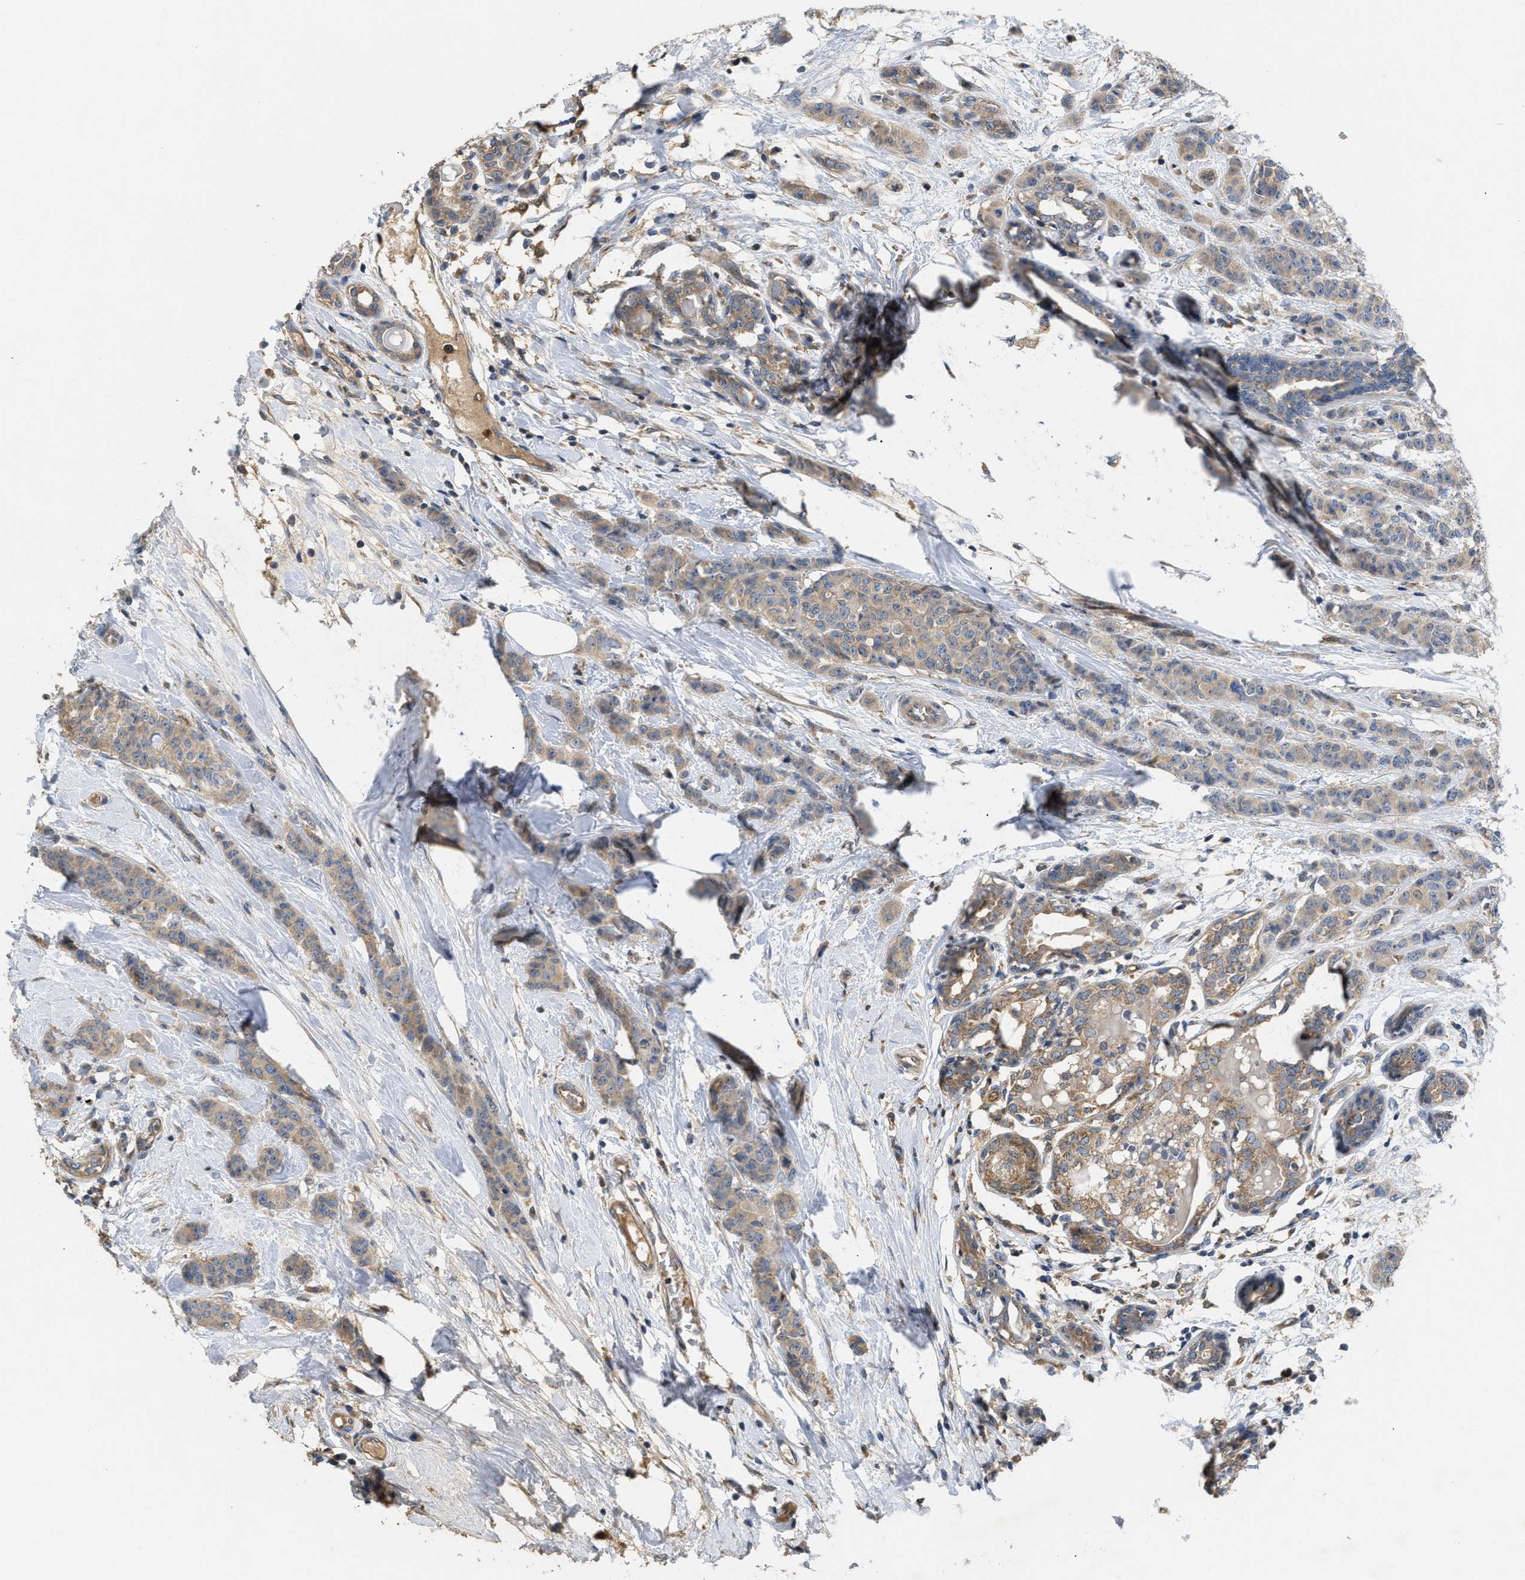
{"staining": {"intensity": "weak", "quantity": ">75%", "location": "cytoplasmic/membranous"}, "tissue": "breast cancer", "cell_type": "Tumor cells", "image_type": "cancer", "snomed": [{"axis": "morphology", "description": "Normal tissue, NOS"}, {"axis": "morphology", "description": "Duct carcinoma"}, {"axis": "topography", "description": "Breast"}], "caption": "This photomicrograph reveals immunohistochemistry (IHC) staining of breast cancer, with low weak cytoplasmic/membranous positivity in approximately >75% of tumor cells.", "gene": "RNF216", "patient": {"sex": "female", "age": 40}}